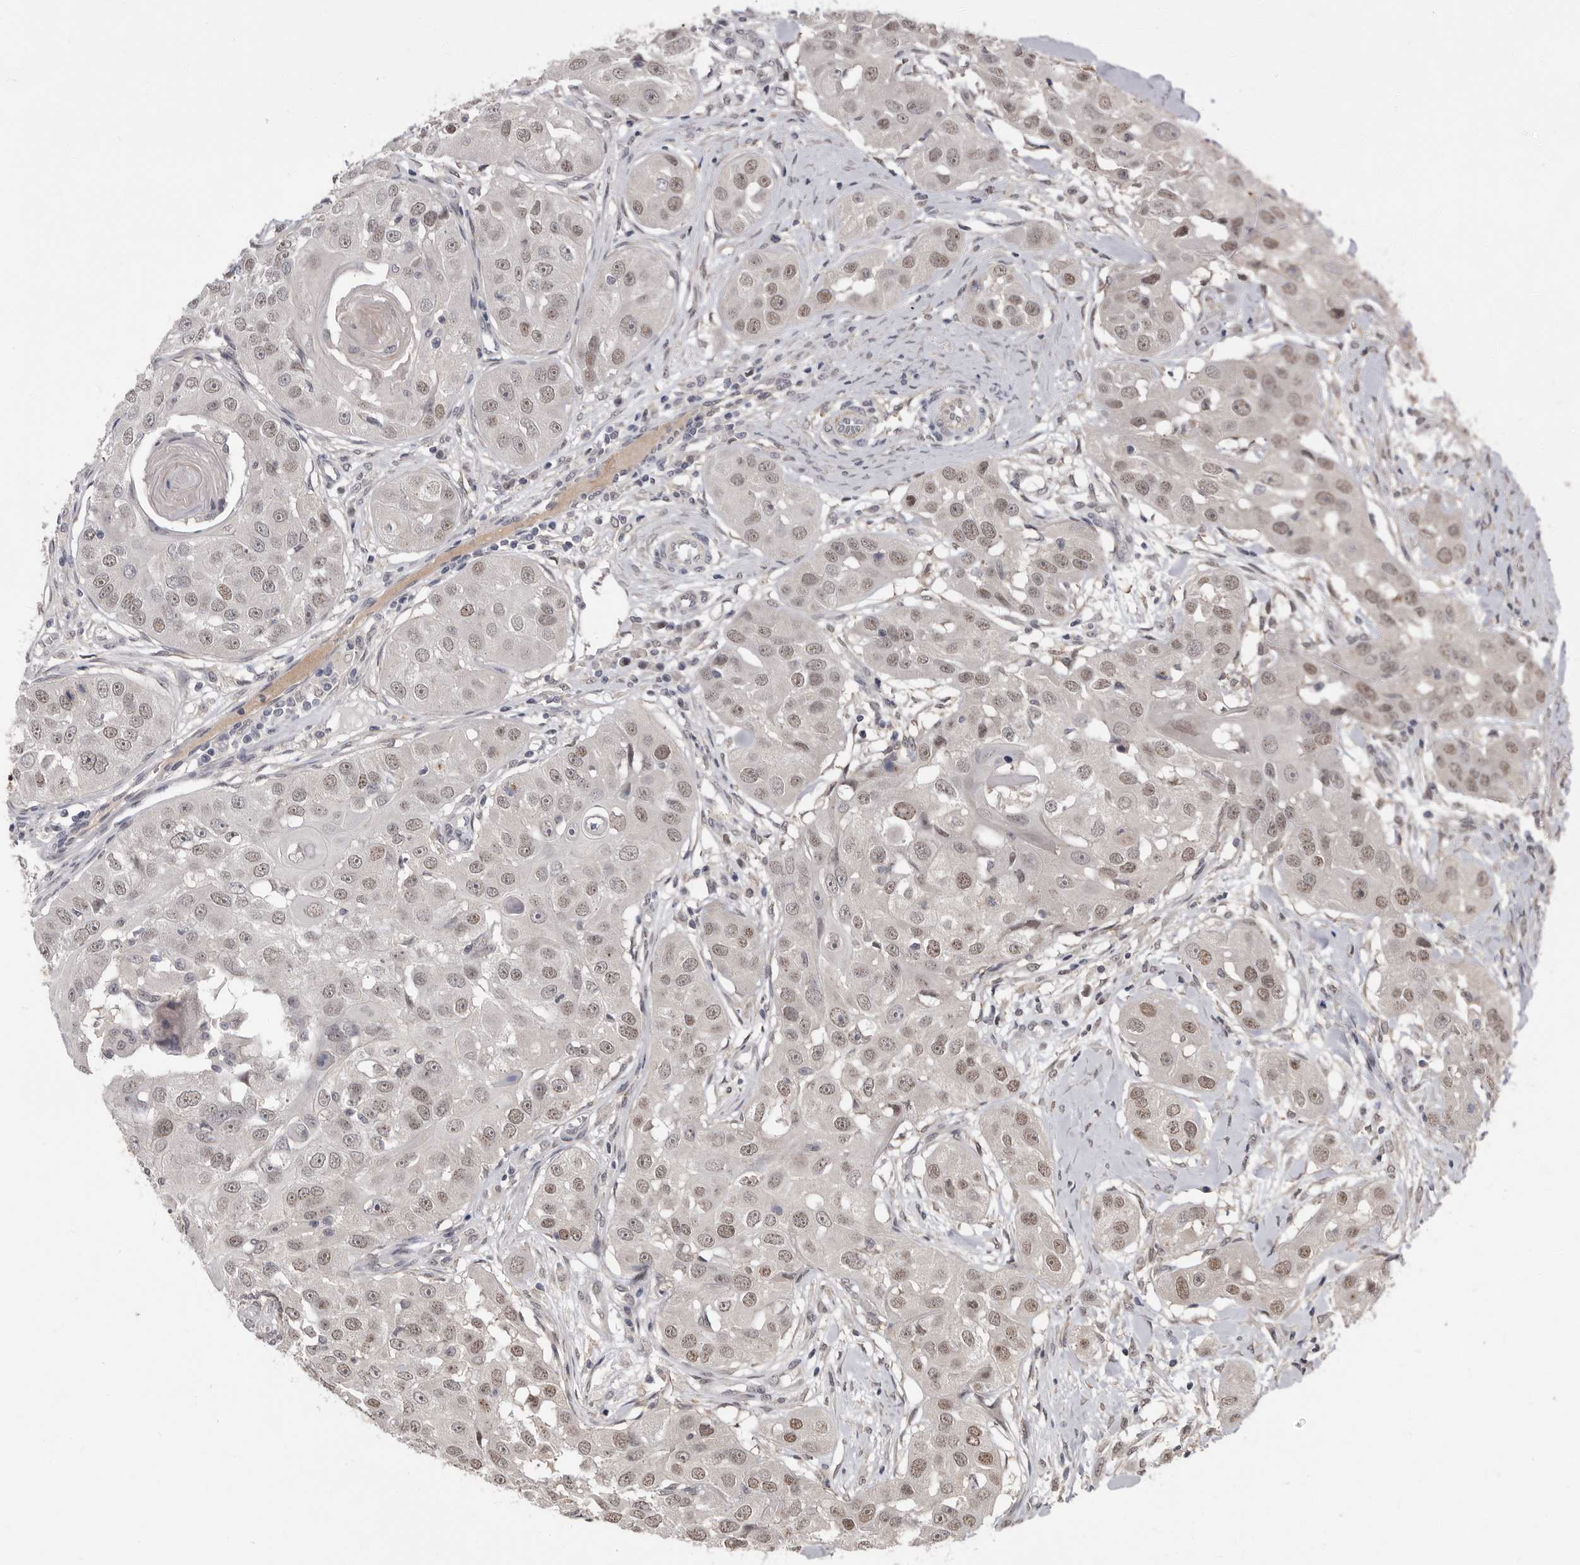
{"staining": {"intensity": "moderate", "quantity": ">75%", "location": "nuclear"}, "tissue": "head and neck cancer", "cell_type": "Tumor cells", "image_type": "cancer", "snomed": [{"axis": "morphology", "description": "Normal tissue, NOS"}, {"axis": "morphology", "description": "Squamous cell carcinoma, NOS"}, {"axis": "topography", "description": "Skeletal muscle"}, {"axis": "topography", "description": "Head-Neck"}], "caption": "Moderate nuclear positivity is seen in about >75% of tumor cells in head and neck squamous cell carcinoma.", "gene": "LRGUK", "patient": {"sex": "male", "age": 51}}